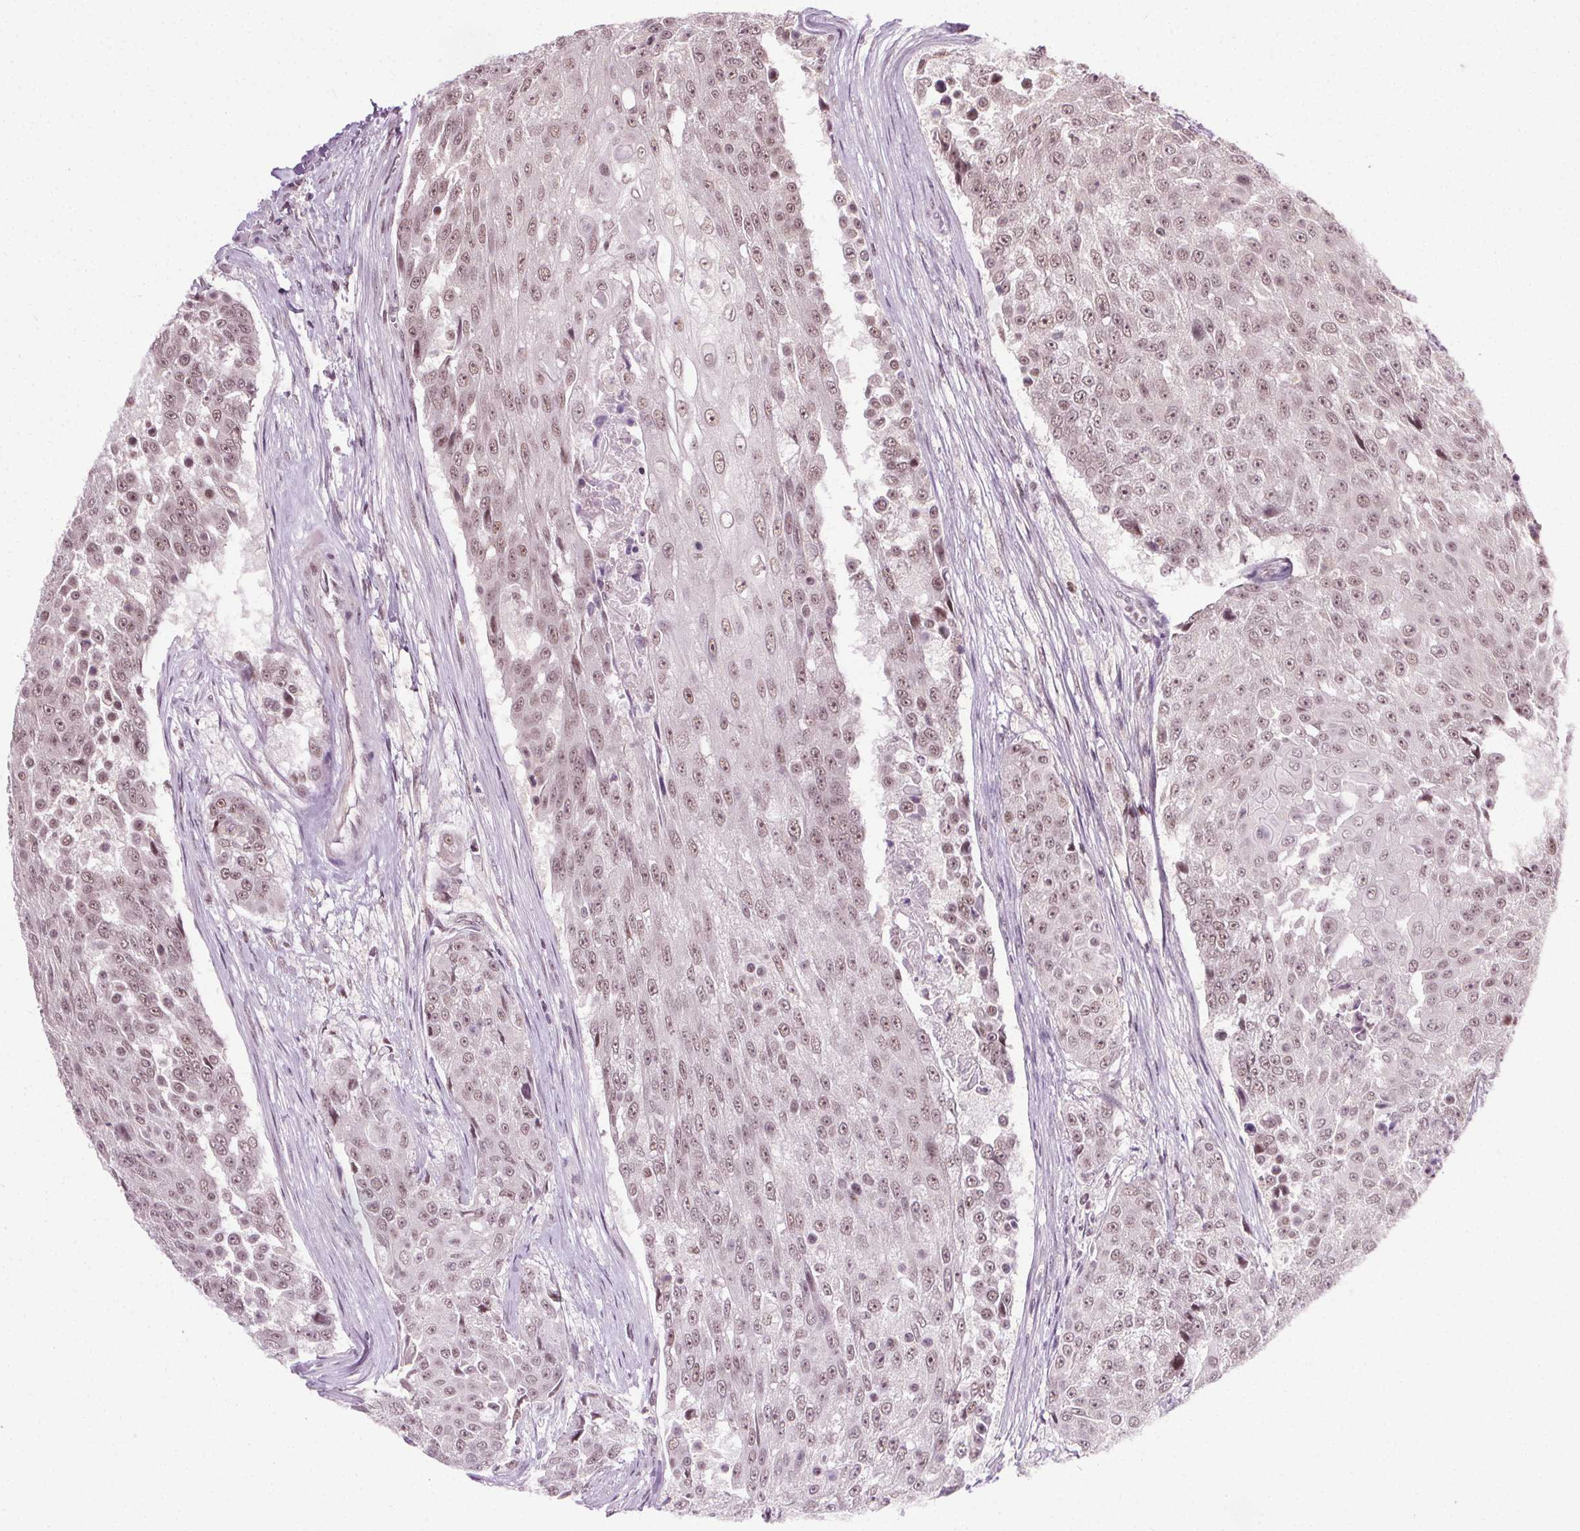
{"staining": {"intensity": "moderate", "quantity": ">75%", "location": "nuclear"}, "tissue": "urothelial cancer", "cell_type": "Tumor cells", "image_type": "cancer", "snomed": [{"axis": "morphology", "description": "Urothelial carcinoma, High grade"}, {"axis": "topography", "description": "Urinary bladder"}], "caption": "Immunohistochemistry micrograph of human urothelial cancer stained for a protein (brown), which demonstrates medium levels of moderate nuclear positivity in about >75% of tumor cells.", "gene": "MED6", "patient": {"sex": "female", "age": 63}}